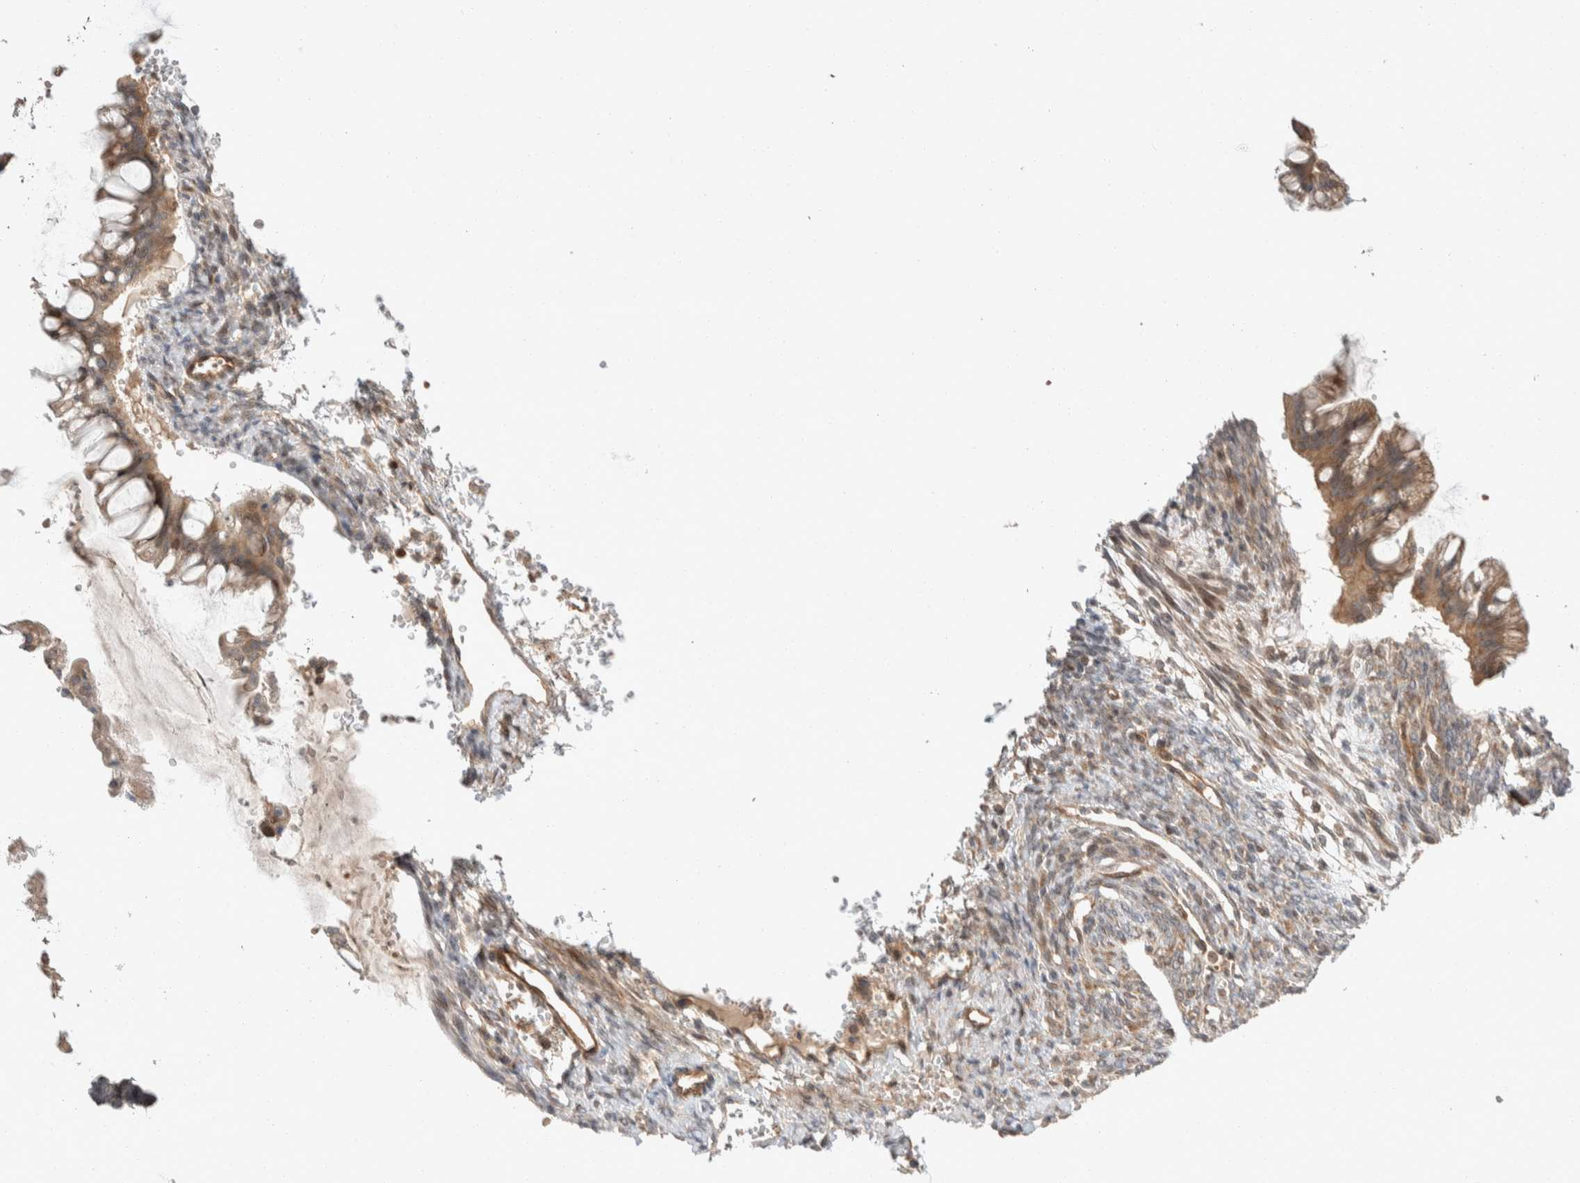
{"staining": {"intensity": "moderate", "quantity": ">75%", "location": "cytoplasmic/membranous"}, "tissue": "ovarian cancer", "cell_type": "Tumor cells", "image_type": "cancer", "snomed": [{"axis": "morphology", "description": "Cystadenocarcinoma, mucinous, NOS"}, {"axis": "topography", "description": "Ovary"}], "caption": "DAB immunohistochemical staining of ovarian cancer (mucinous cystadenocarcinoma) demonstrates moderate cytoplasmic/membranous protein expression in approximately >75% of tumor cells. (DAB IHC, brown staining for protein, blue staining for nuclei).", "gene": "ERC1", "patient": {"sex": "female", "age": 73}}